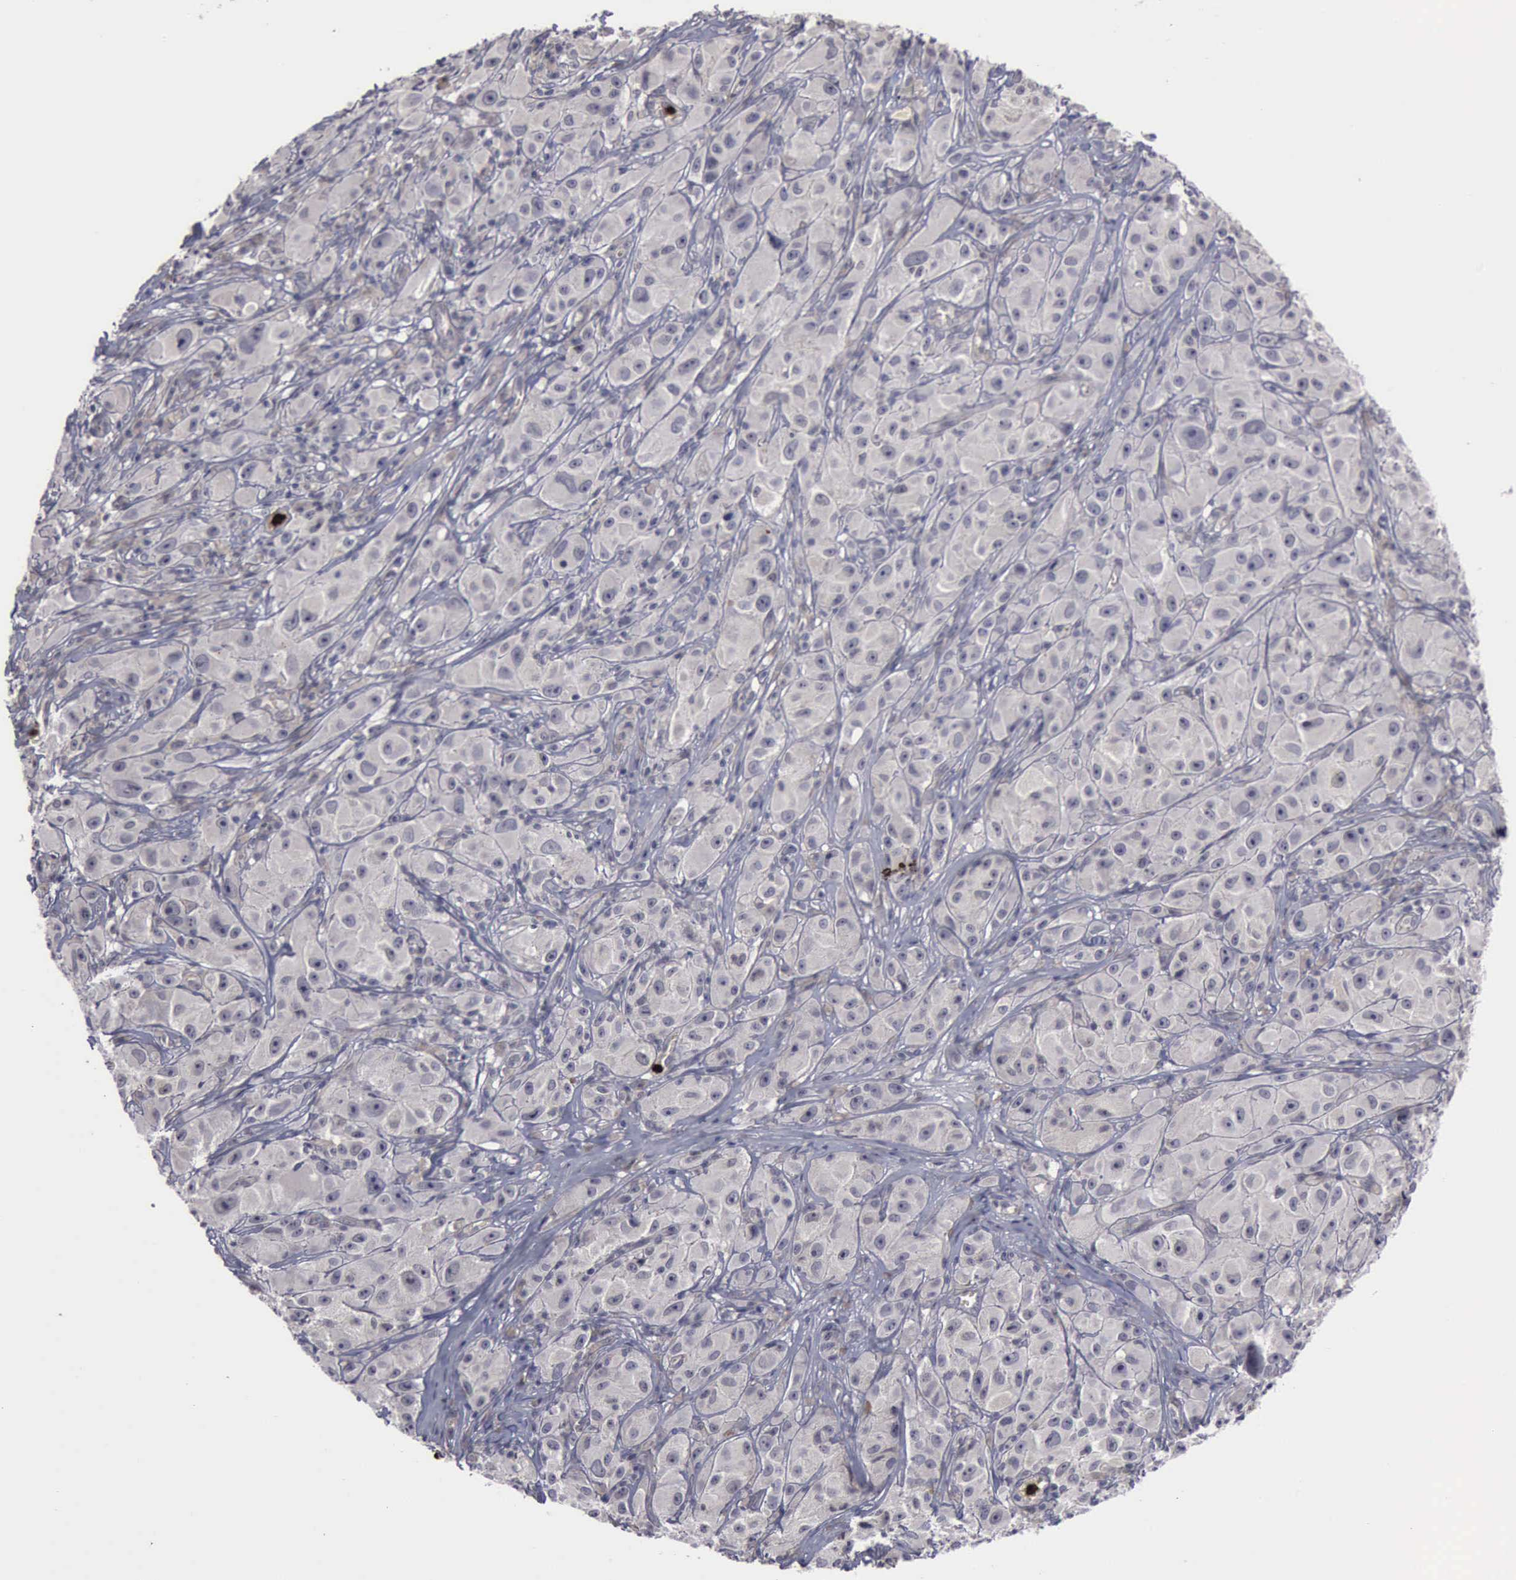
{"staining": {"intensity": "negative", "quantity": "none", "location": "none"}, "tissue": "melanoma", "cell_type": "Tumor cells", "image_type": "cancer", "snomed": [{"axis": "morphology", "description": "Malignant melanoma, NOS"}, {"axis": "topography", "description": "Skin"}], "caption": "An IHC photomicrograph of malignant melanoma is shown. There is no staining in tumor cells of malignant melanoma. (DAB (3,3'-diaminobenzidine) immunohistochemistry, high magnification).", "gene": "MMP9", "patient": {"sex": "male", "age": 56}}